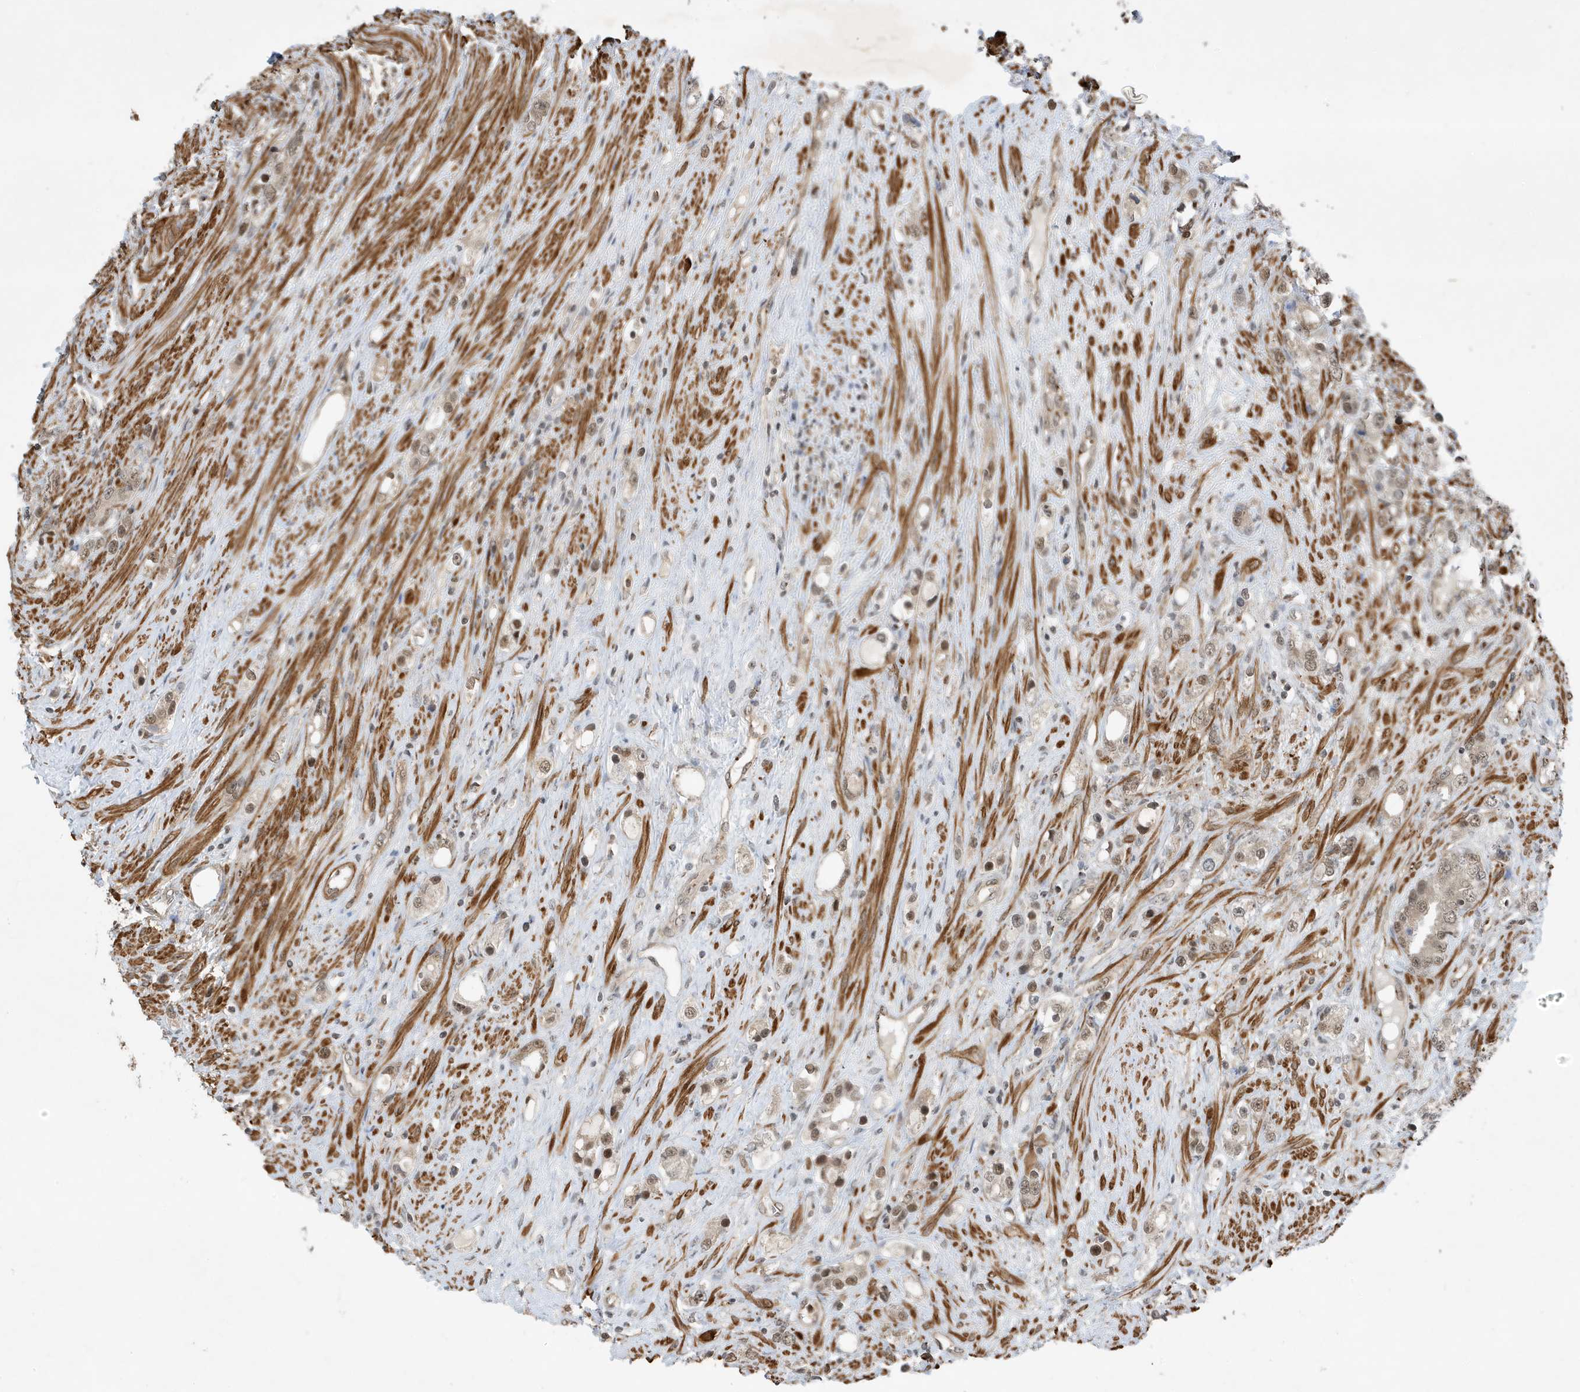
{"staining": {"intensity": "weak", "quantity": "25%-75%", "location": "cytoplasmic/membranous,nuclear"}, "tissue": "prostate cancer", "cell_type": "Tumor cells", "image_type": "cancer", "snomed": [{"axis": "morphology", "description": "Adenocarcinoma, High grade"}, {"axis": "topography", "description": "Prostate"}], "caption": "Protein expression analysis of human prostate high-grade adenocarcinoma reveals weak cytoplasmic/membranous and nuclear expression in about 25%-75% of tumor cells.", "gene": "MAST3", "patient": {"sex": "male", "age": 63}}